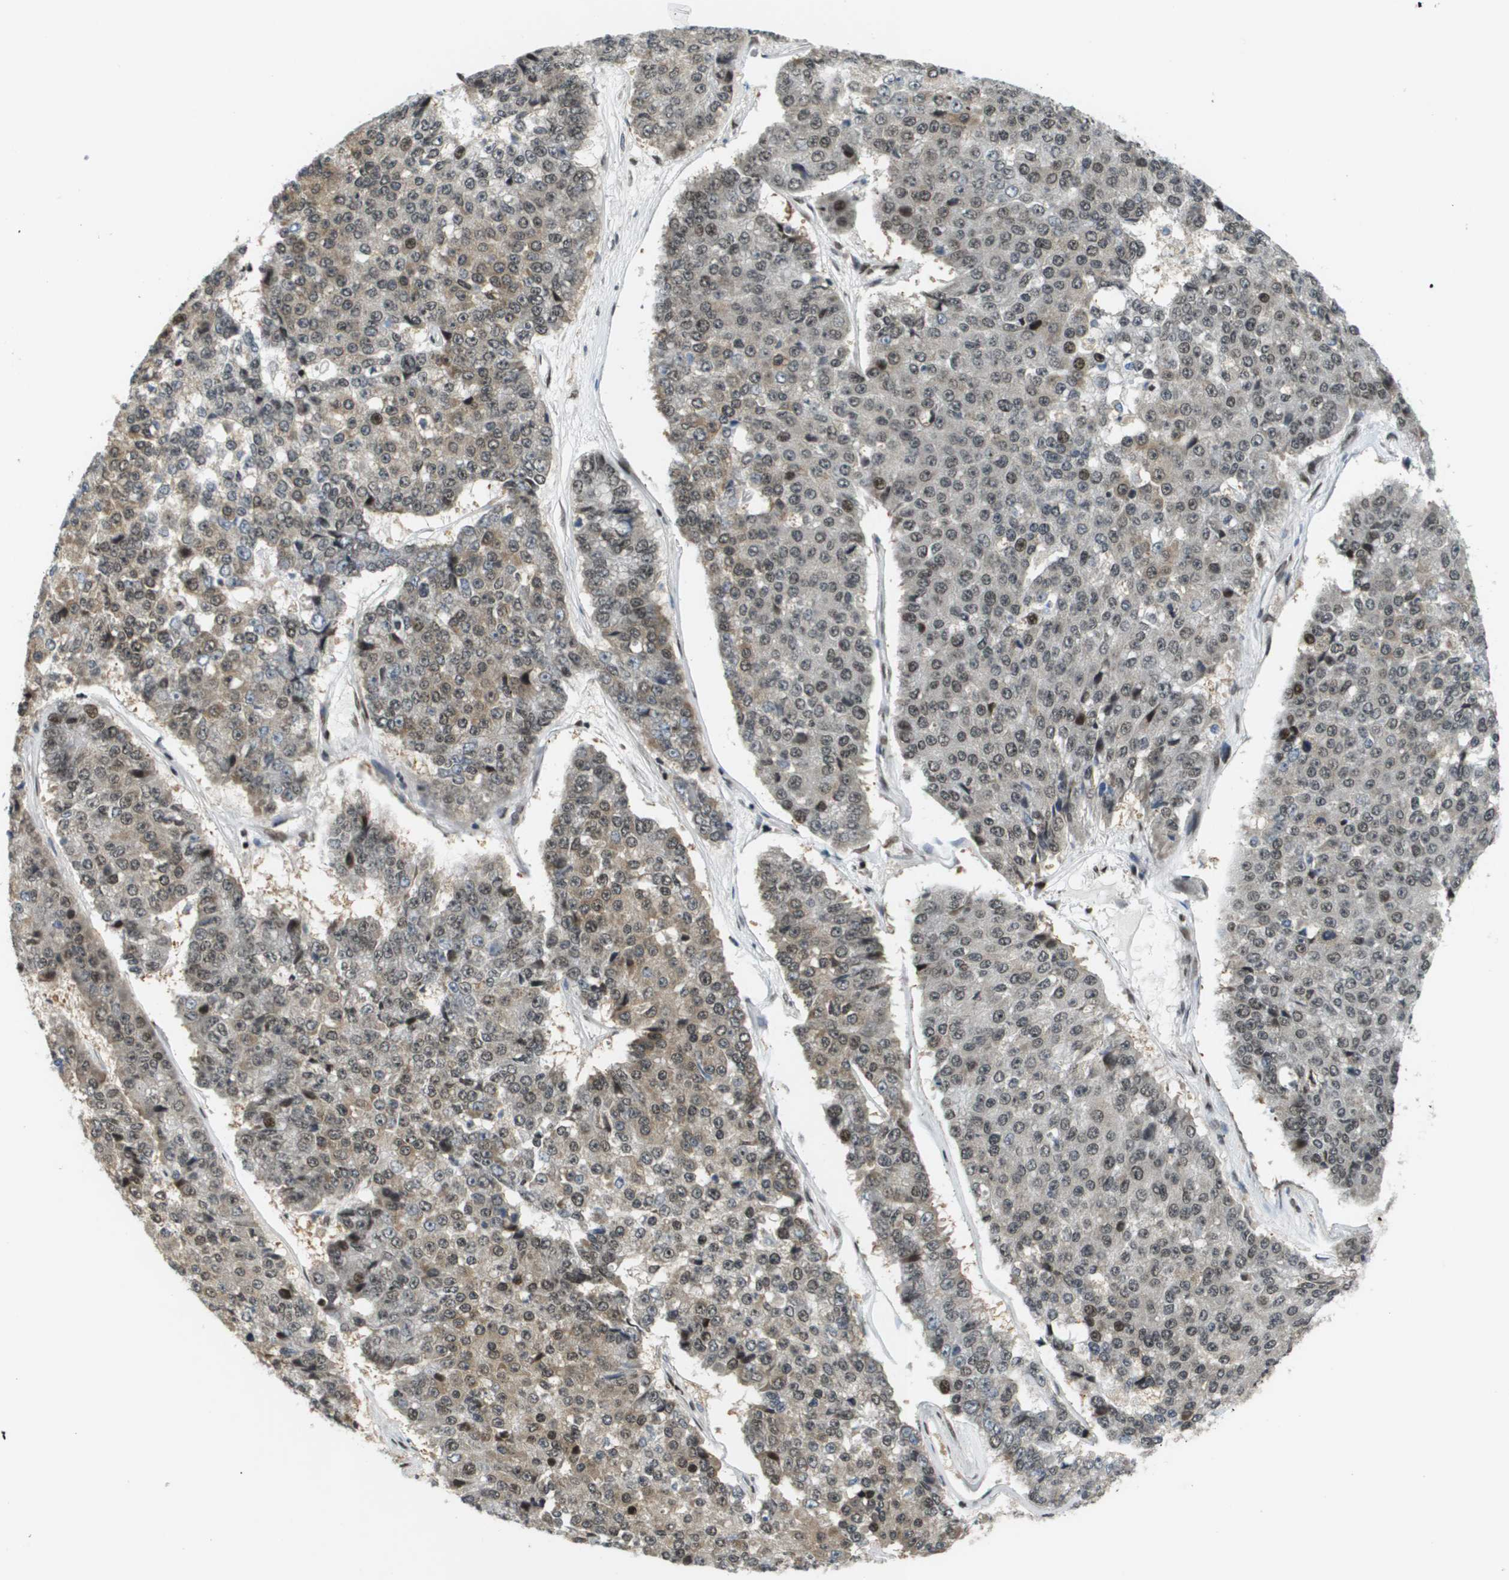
{"staining": {"intensity": "moderate", "quantity": "<25%", "location": "cytoplasmic/membranous,nuclear"}, "tissue": "pancreatic cancer", "cell_type": "Tumor cells", "image_type": "cancer", "snomed": [{"axis": "morphology", "description": "Adenocarcinoma, NOS"}, {"axis": "topography", "description": "Pancreas"}], "caption": "IHC of adenocarcinoma (pancreatic) reveals low levels of moderate cytoplasmic/membranous and nuclear expression in approximately <25% of tumor cells.", "gene": "RECQL4", "patient": {"sex": "male", "age": 50}}